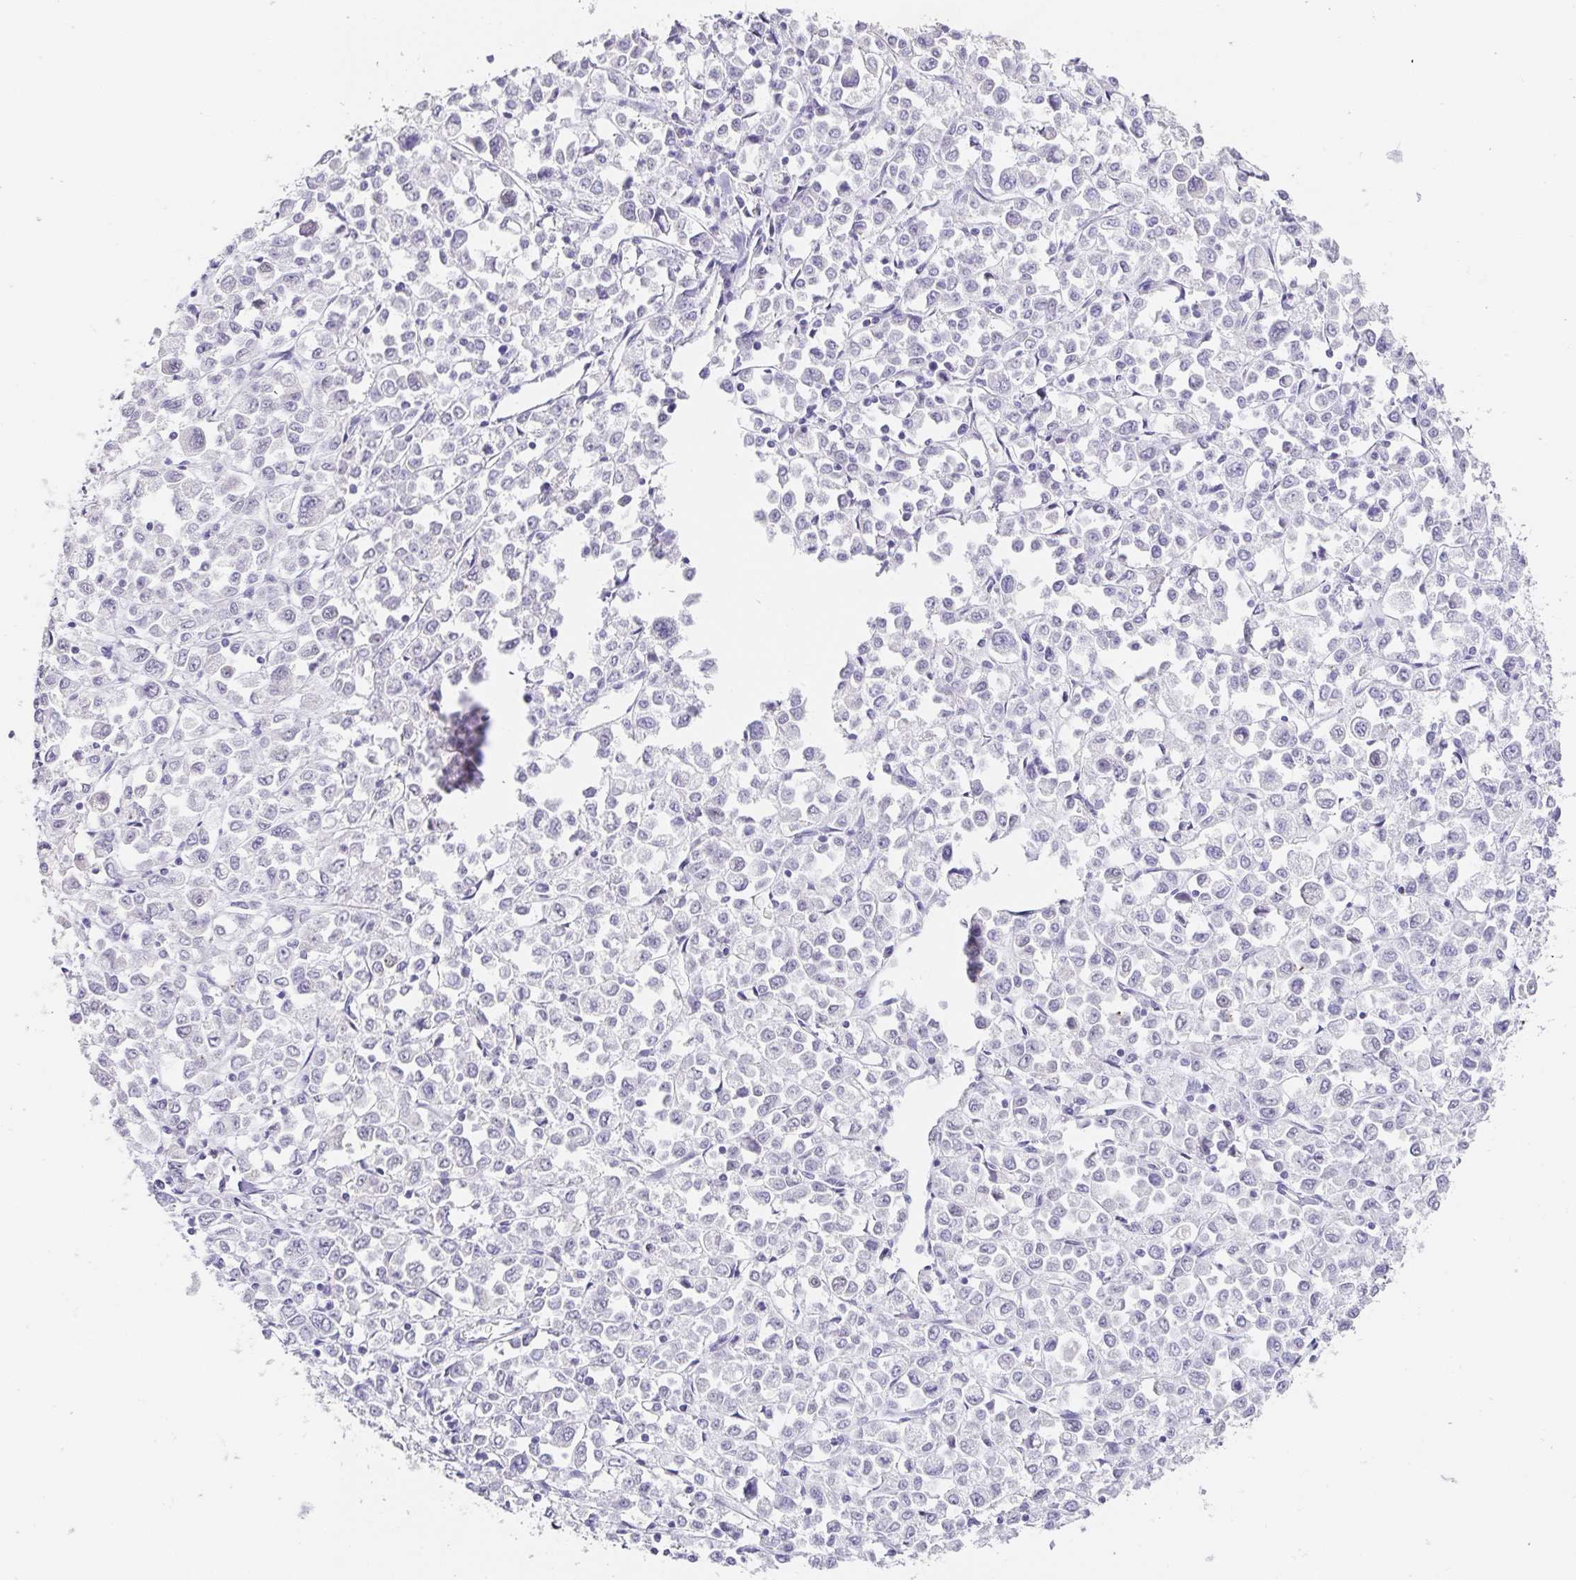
{"staining": {"intensity": "negative", "quantity": "none", "location": "none"}, "tissue": "stomach cancer", "cell_type": "Tumor cells", "image_type": "cancer", "snomed": [{"axis": "morphology", "description": "Adenocarcinoma, NOS"}, {"axis": "topography", "description": "Stomach, upper"}], "caption": "Immunohistochemistry (IHC) histopathology image of human adenocarcinoma (stomach) stained for a protein (brown), which reveals no expression in tumor cells.", "gene": "PDX1", "patient": {"sex": "male", "age": 70}}